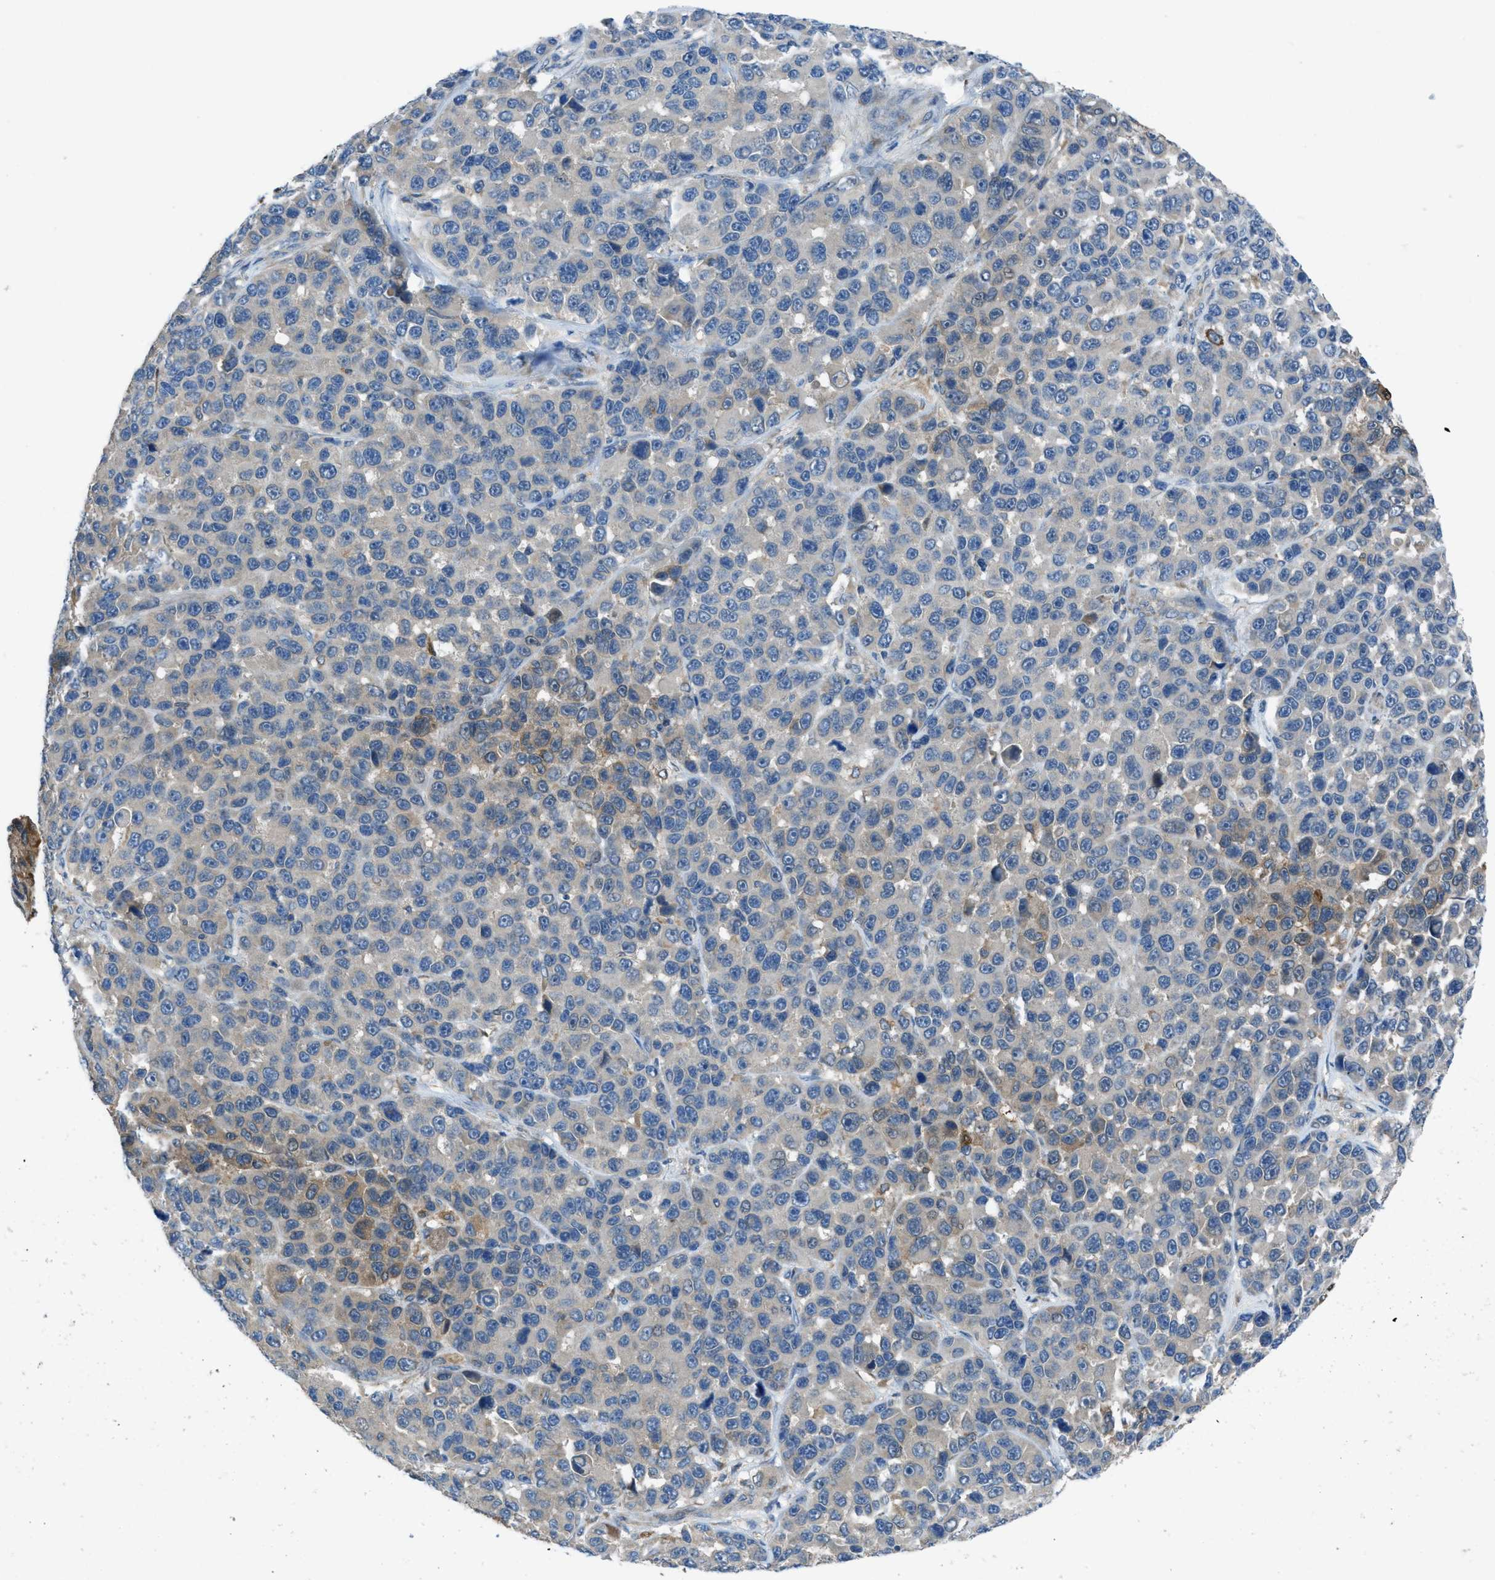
{"staining": {"intensity": "weak", "quantity": "<25%", "location": "cytoplasmic/membranous"}, "tissue": "melanoma", "cell_type": "Tumor cells", "image_type": "cancer", "snomed": [{"axis": "morphology", "description": "Malignant melanoma, NOS"}, {"axis": "topography", "description": "Skin"}], "caption": "A histopathology image of malignant melanoma stained for a protein exhibits no brown staining in tumor cells. (Stains: DAB immunohistochemistry (IHC) with hematoxylin counter stain, Microscopy: brightfield microscopy at high magnification).", "gene": "MAP3K20", "patient": {"sex": "male", "age": 53}}